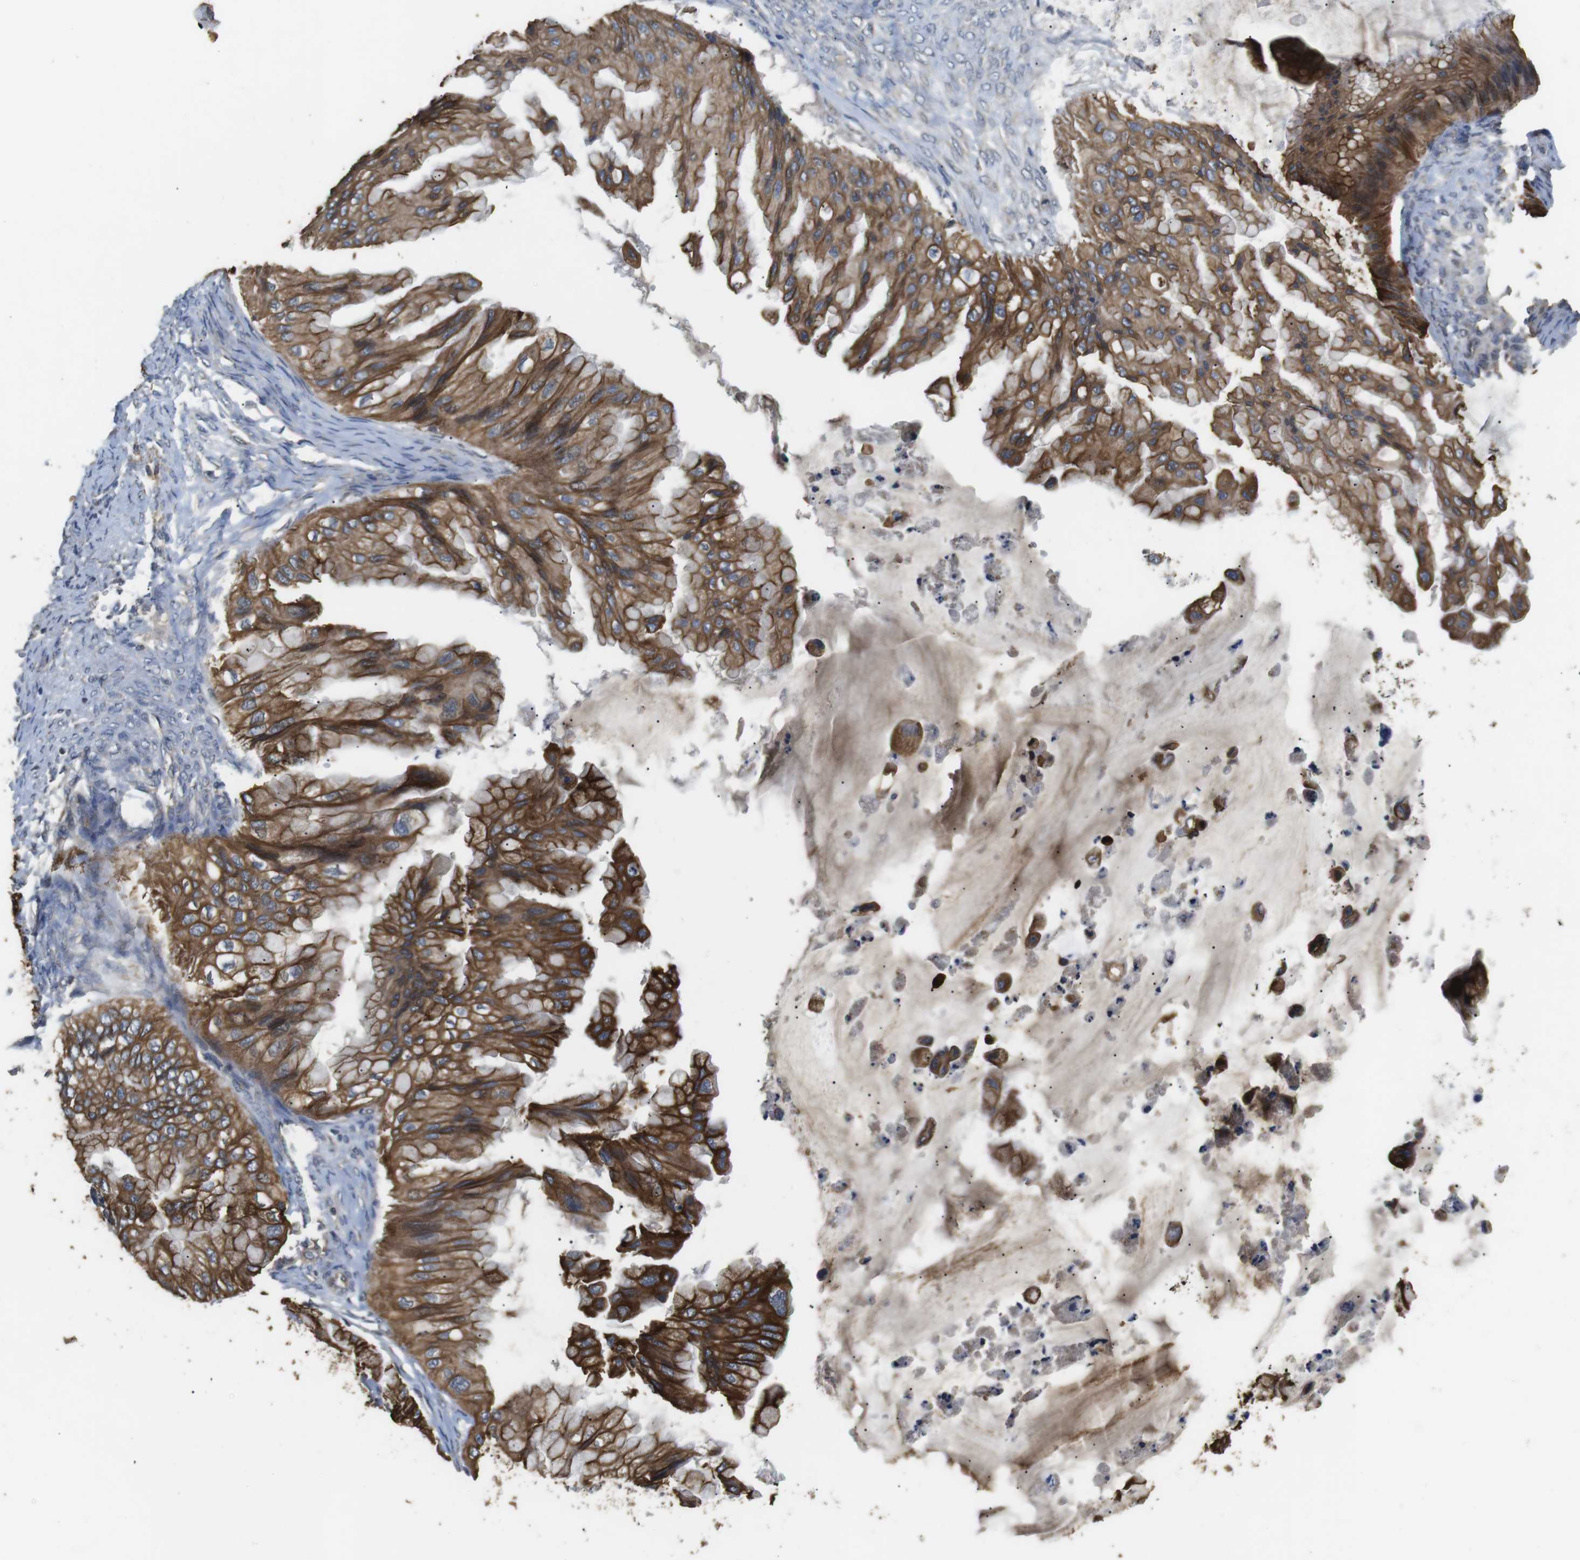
{"staining": {"intensity": "moderate", "quantity": ">75%", "location": "cytoplasmic/membranous"}, "tissue": "ovarian cancer", "cell_type": "Tumor cells", "image_type": "cancer", "snomed": [{"axis": "morphology", "description": "Cystadenocarcinoma, mucinous, NOS"}, {"axis": "topography", "description": "Ovary"}], "caption": "This photomicrograph displays immunohistochemistry (IHC) staining of human ovarian cancer, with medium moderate cytoplasmic/membranous expression in about >75% of tumor cells.", "gene": "ADGRL3", "patient": {"sex": "female", "age": 61}}